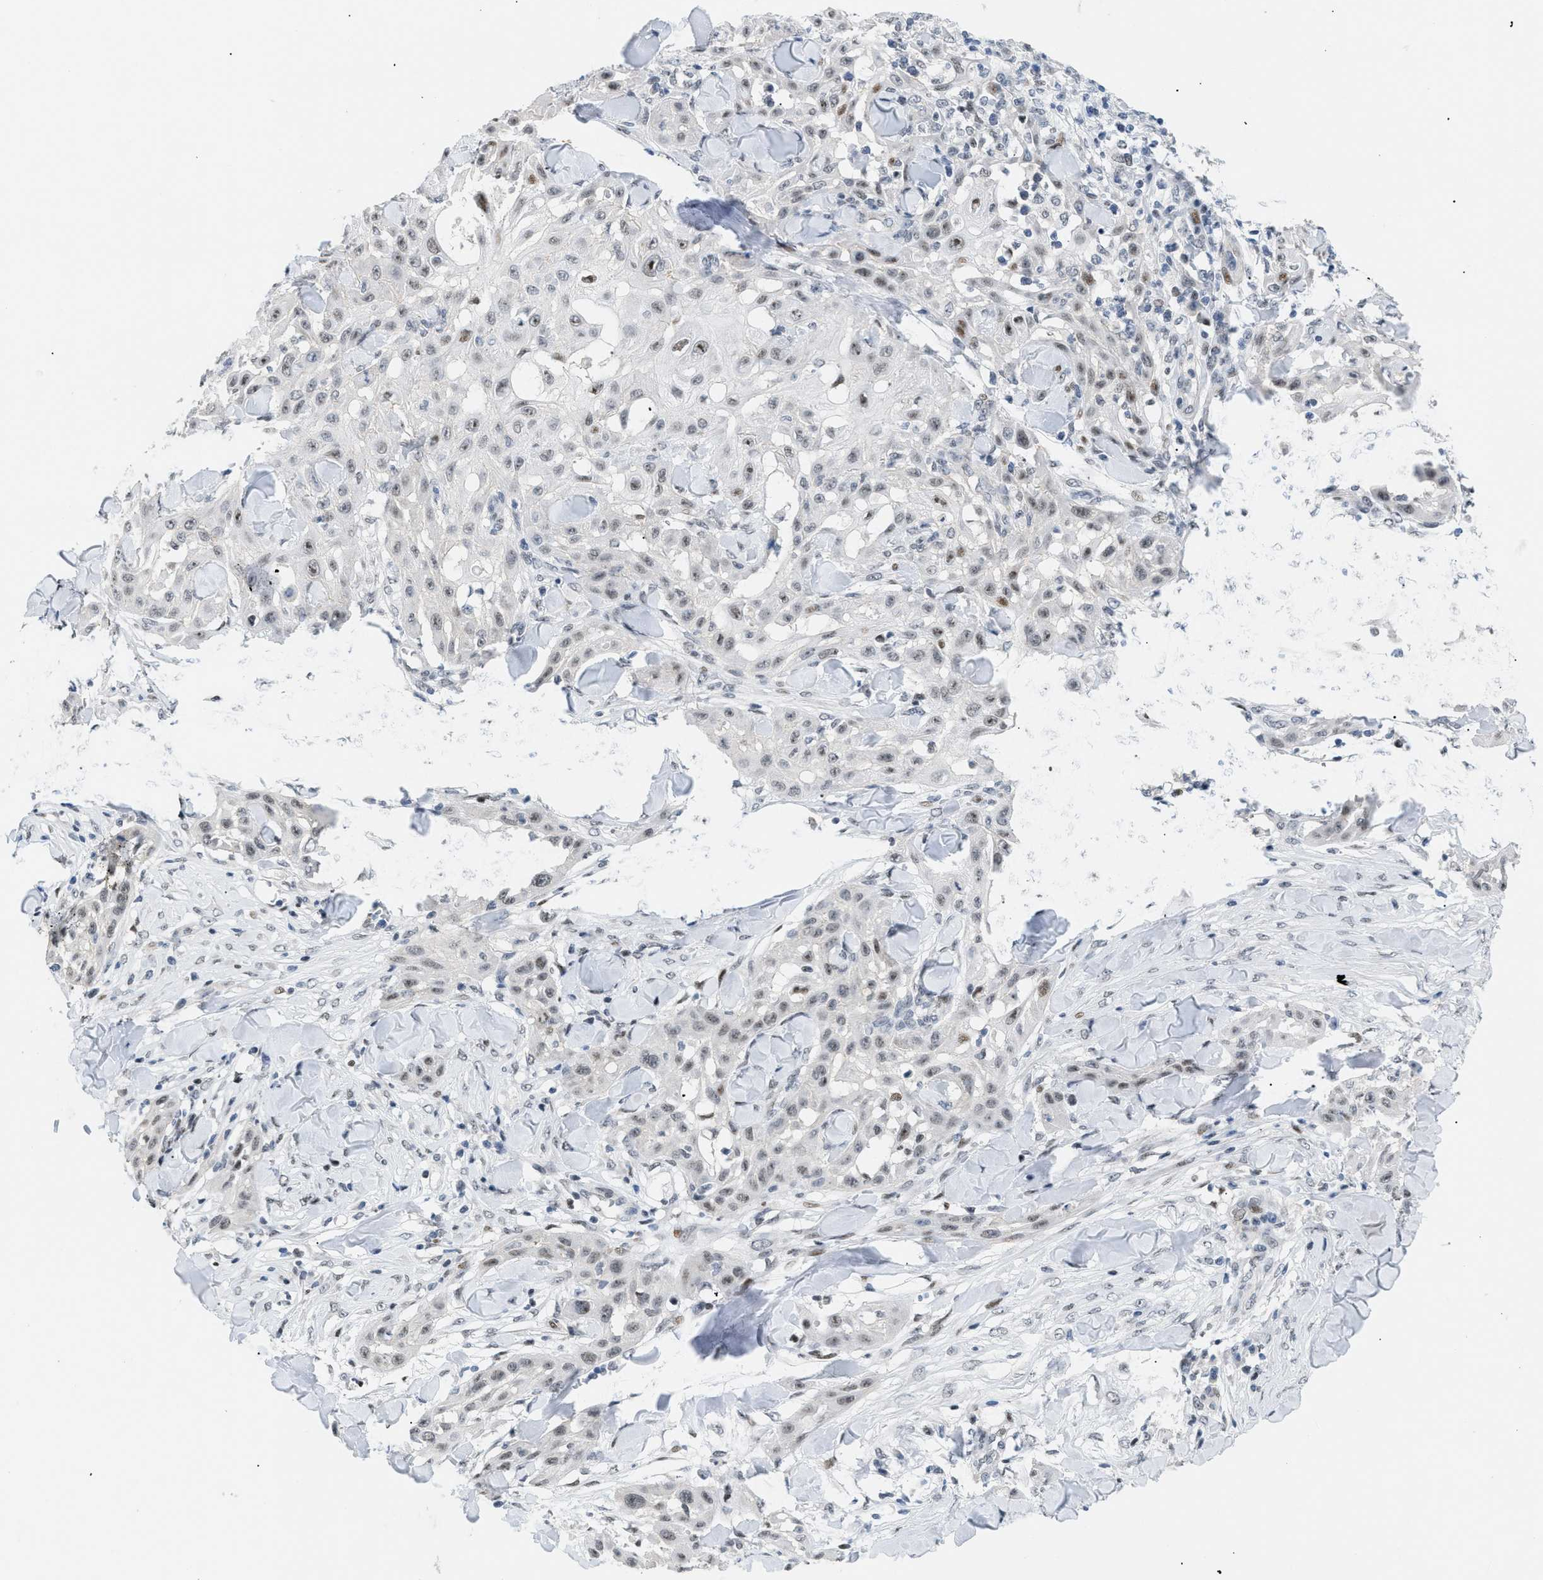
{"staining": {"intensity": "weak", "quantity": ">75%", "location": "nuclear"}, "tissue": "skin cancer", "cell_type": "Tumor cells", "image_type": "cancer", "snomed": [{"axis": "morphology", "description": "Squamous cell carcinoma, NOS"}, {"axis": "topography", "description": "Skin"}], "caption": "High-power microscopy captured an IHC image of squamous cell carcinoma (skin), revealing weak nuclear positivity in about >75% of tumor cells.", "gene": "MED1", "patient": {"sex": "male", "age": 24}}